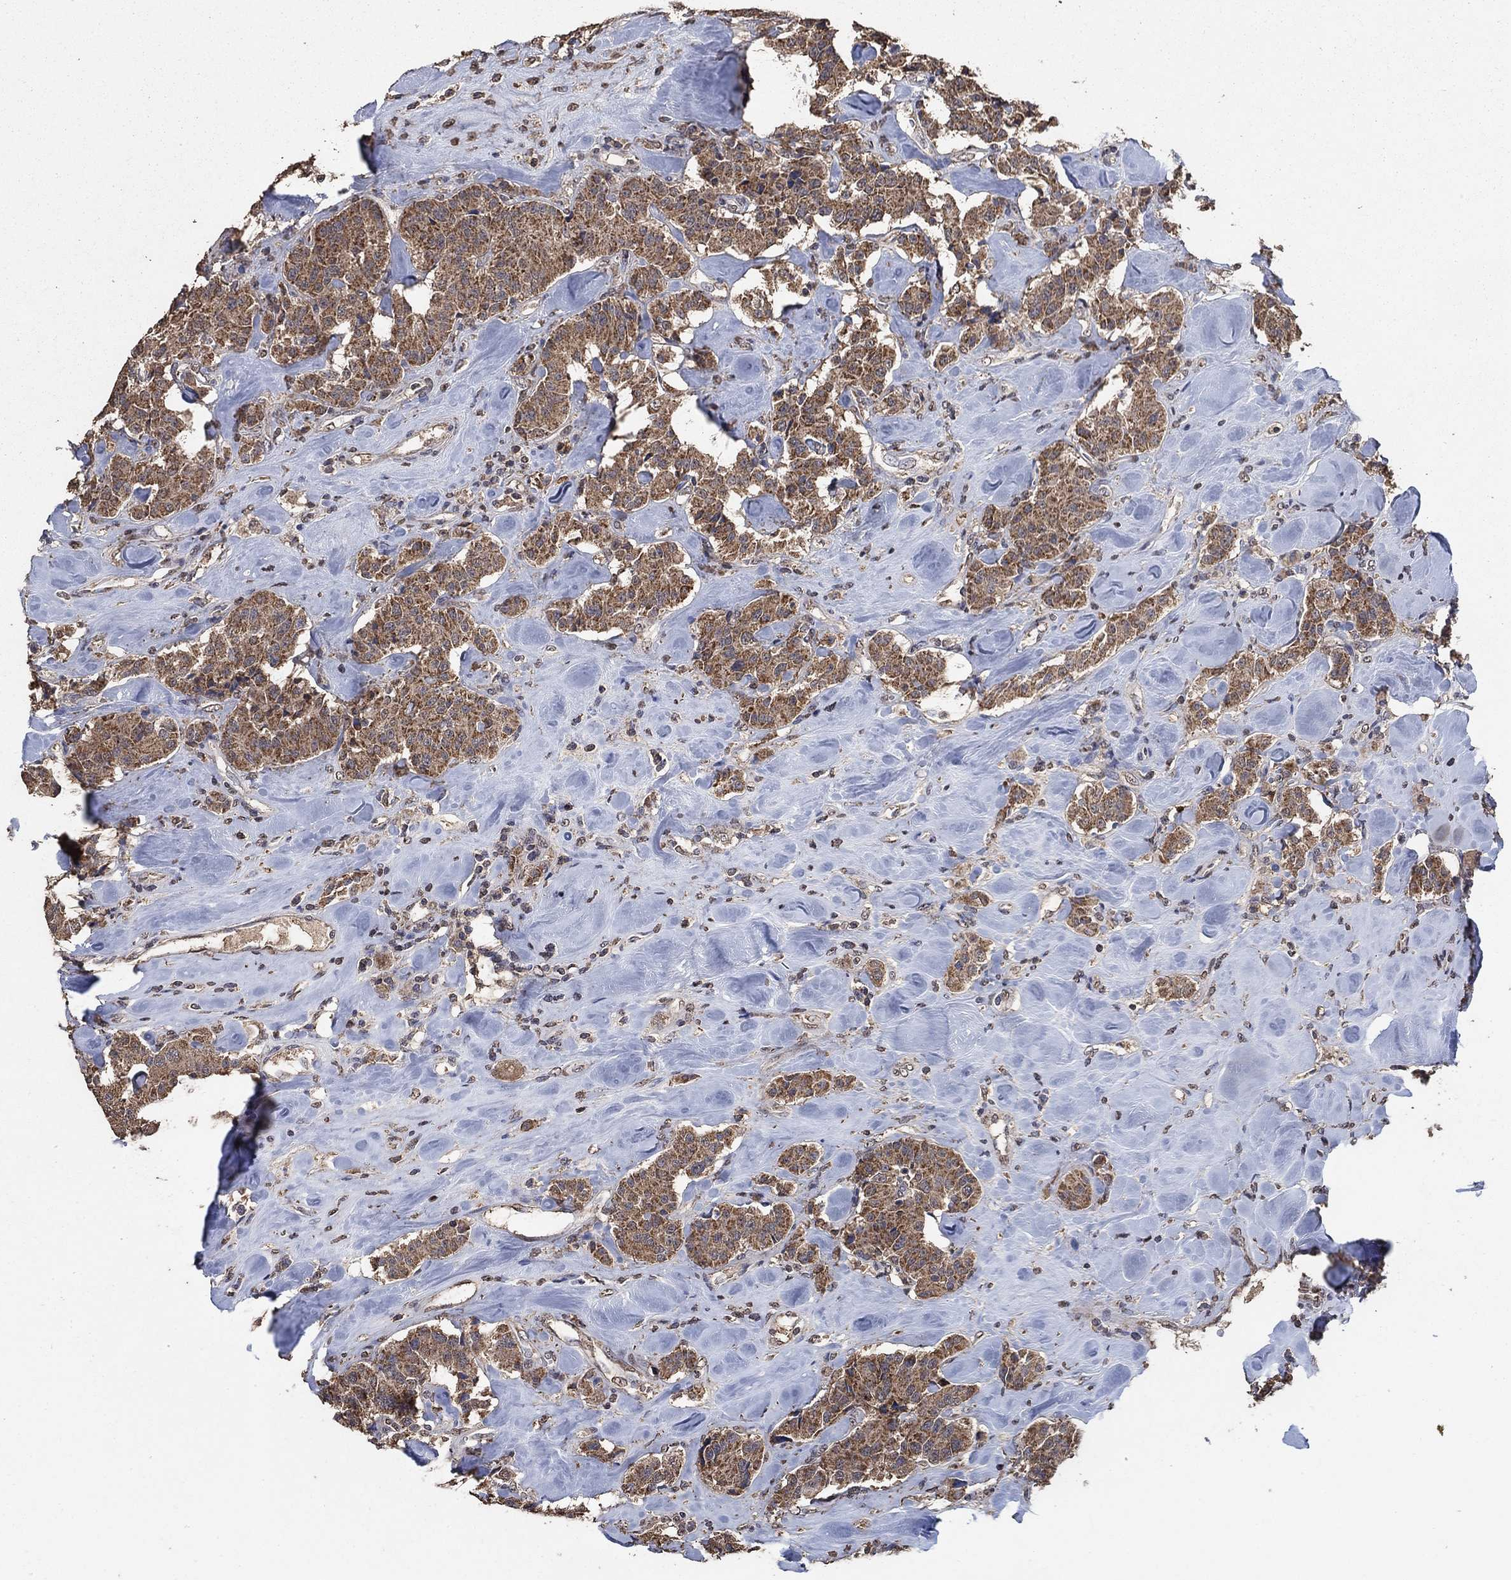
{"staining": {"intensity": "moderate", "quantity": ">75%", "location": "cytoplasmic/membranous"}, "tissue": "carcinoid", "cell_type": "Tumor cells", "image_type": "cancer", "snomed": [{"axis": "morphology", "description": "Carcinoid, malignant, NOS"}, {"axis": "topography", "description": "Pancreas"}], "caption": "This image reveals immunohistochemistry staining of human malignant carcinoid, with medium moderate cytoplasmic/membranous positivity in approximately >75% of tumor cells.", "gene": "MRPS24", "patient": {"sex": "male", "age": 41}}